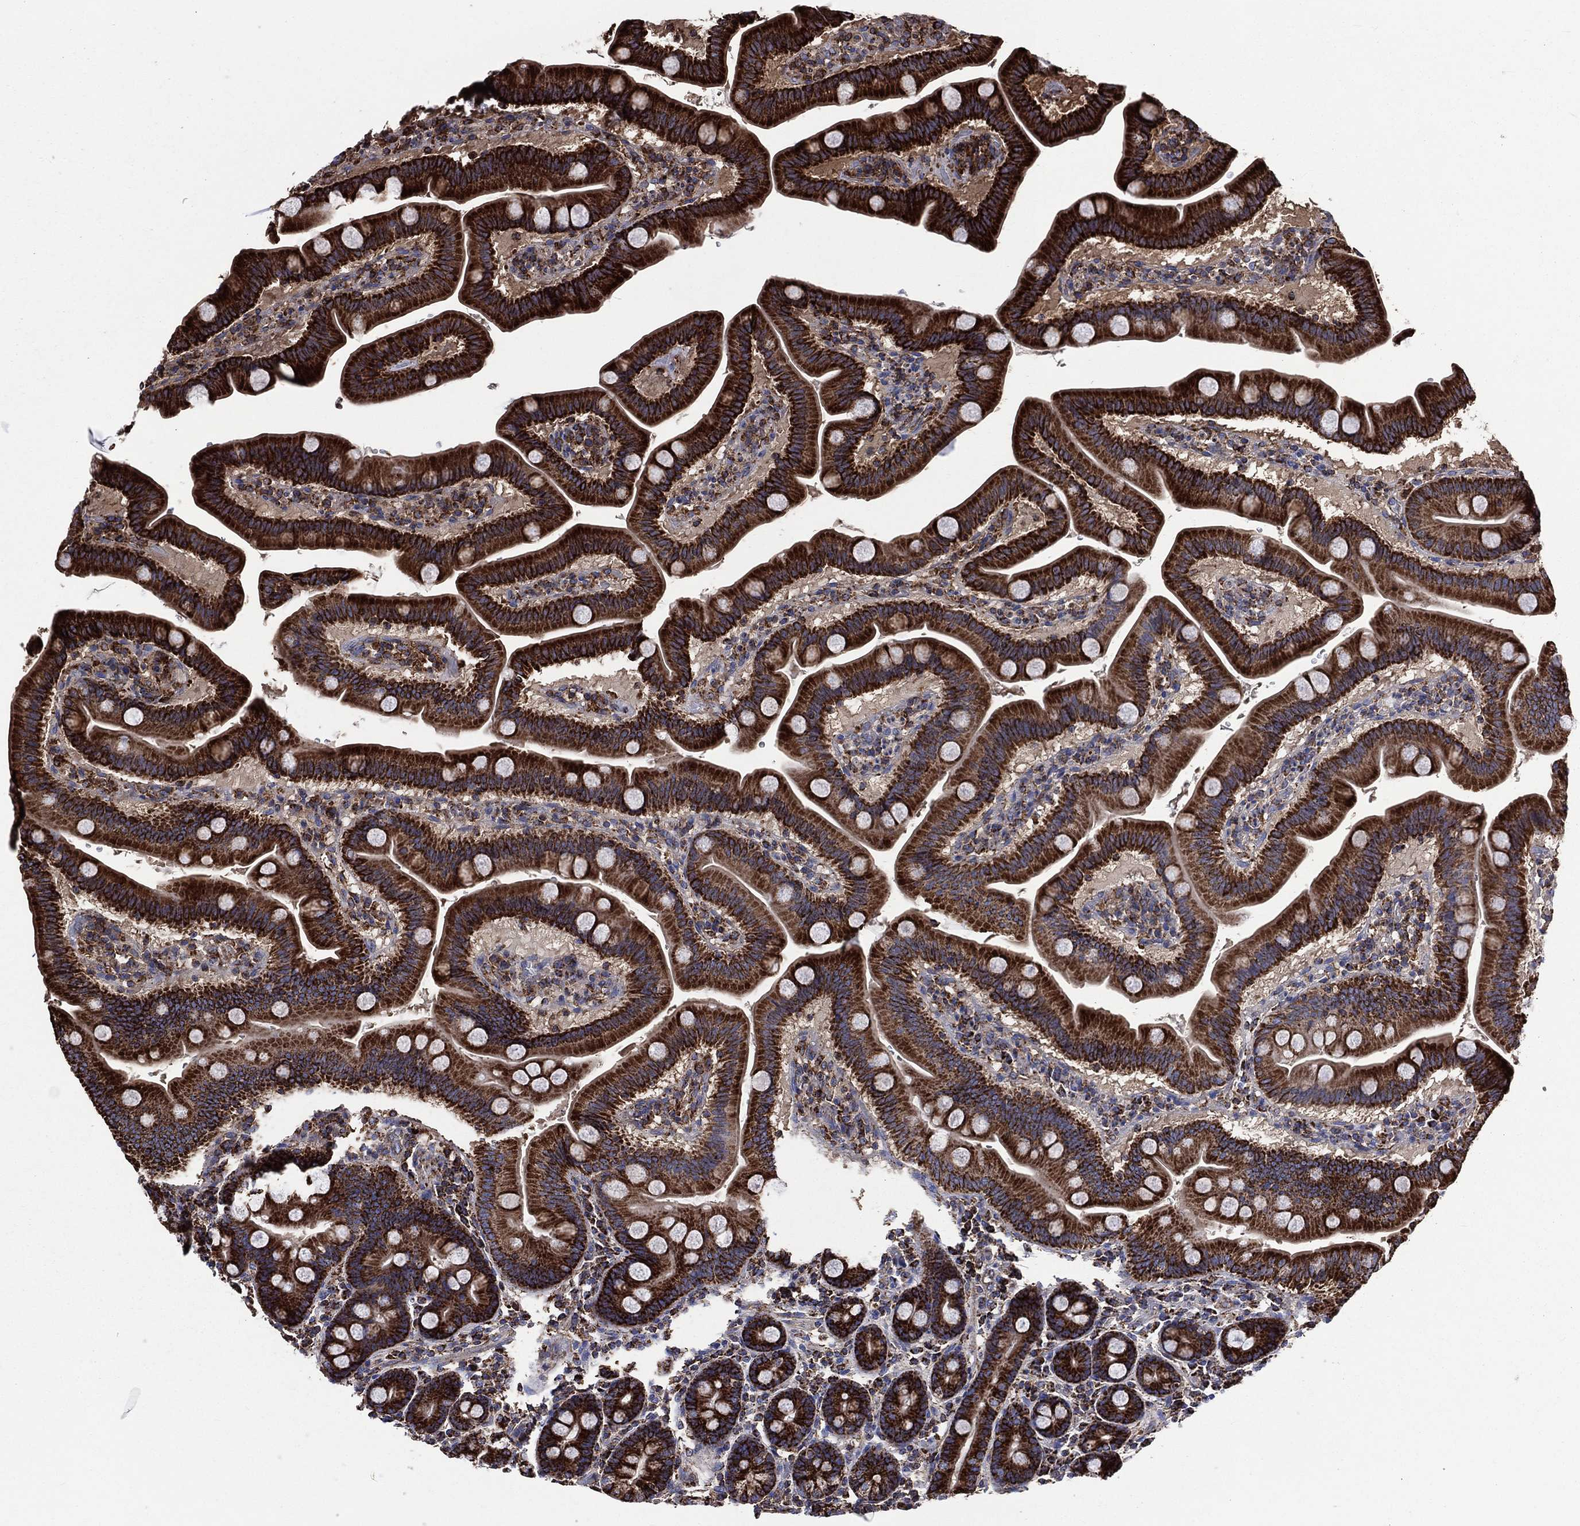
{"staining": {"intensity": "strong", "quantity": ">75%", "location": "cytoplasmic/membranous"}, "tissue": "duodenum", "cell_type": "Glandular cells", "image_type": "normal", "snomed": [{"axis": "morphology", "description": "Normal tissue, NOS"}, {"axis": "topography", "description": "Duodenum"}], "caption": "Immunohistochemistry image of benign duodenum: human duodenum stained using IHC demonstrates high levels of strong protein expression localized specifically in the cytoplasmic/membranous of glandular cells, appearing as a cytoplasmic/membranous brown color.", "gene": "ANKRD37", "patient": {"sex": "male", "age": 59}}